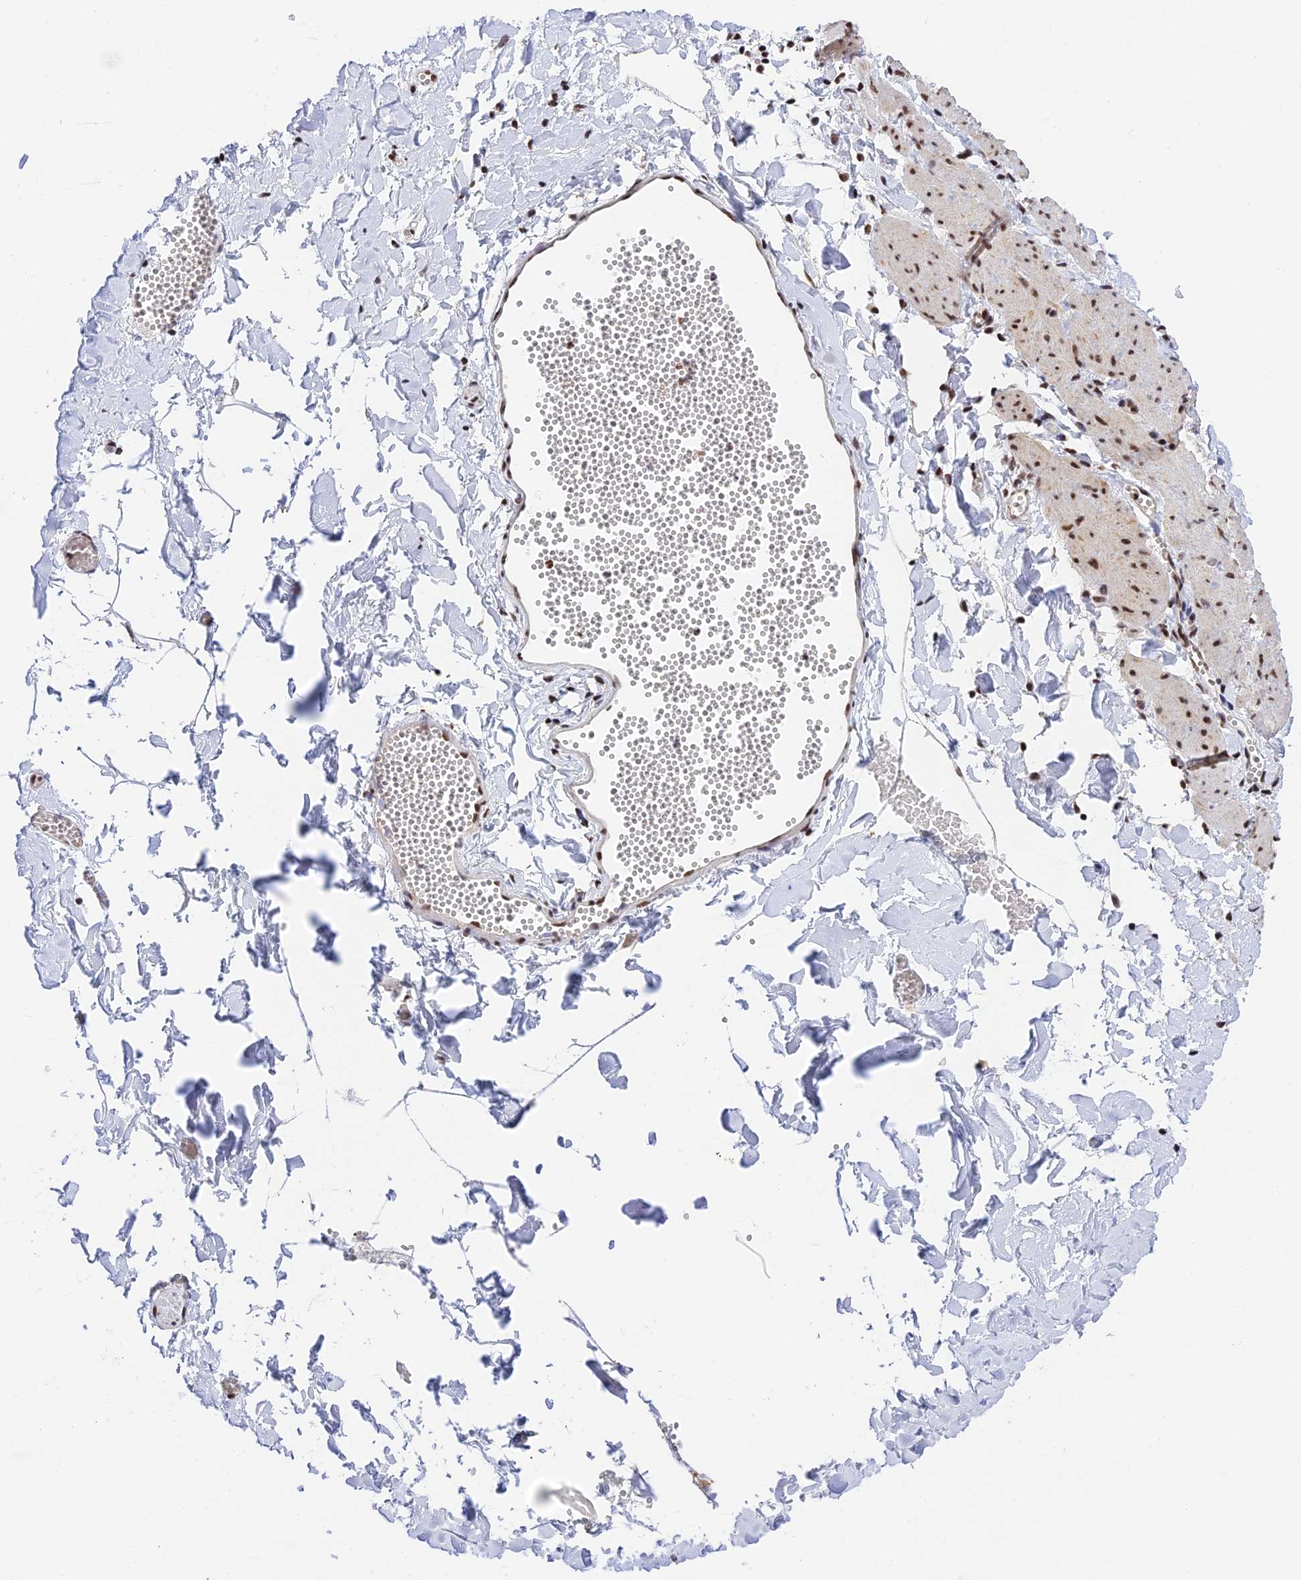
{"staining": {"intensity": "moderate", "quantity": ">75%", "location": "nuclear"}, "tissue": "adipose tissue", "cell_type": "Adipocytes", "image_type": "normal", "snomed": [{"axis": "morphology", "description": "Normal tissue, NOS"}, {"axis": "topography", "description": "Gallbladder"}, {"axis": "topography", "description": "Peripheral nerve tissue"}], "caption": "The micrograph reveals a brown stain indicating the presence of a protein in the nuclear of adipocytes in adipose tissue. The staining was performed using DAB to visualize the protein expression in brown, while the nuclei were stained in blue with hematoxylin (Magnification: 20x).", "gene": "THAP11", "patient": {"sex": "male", "age": 38}}